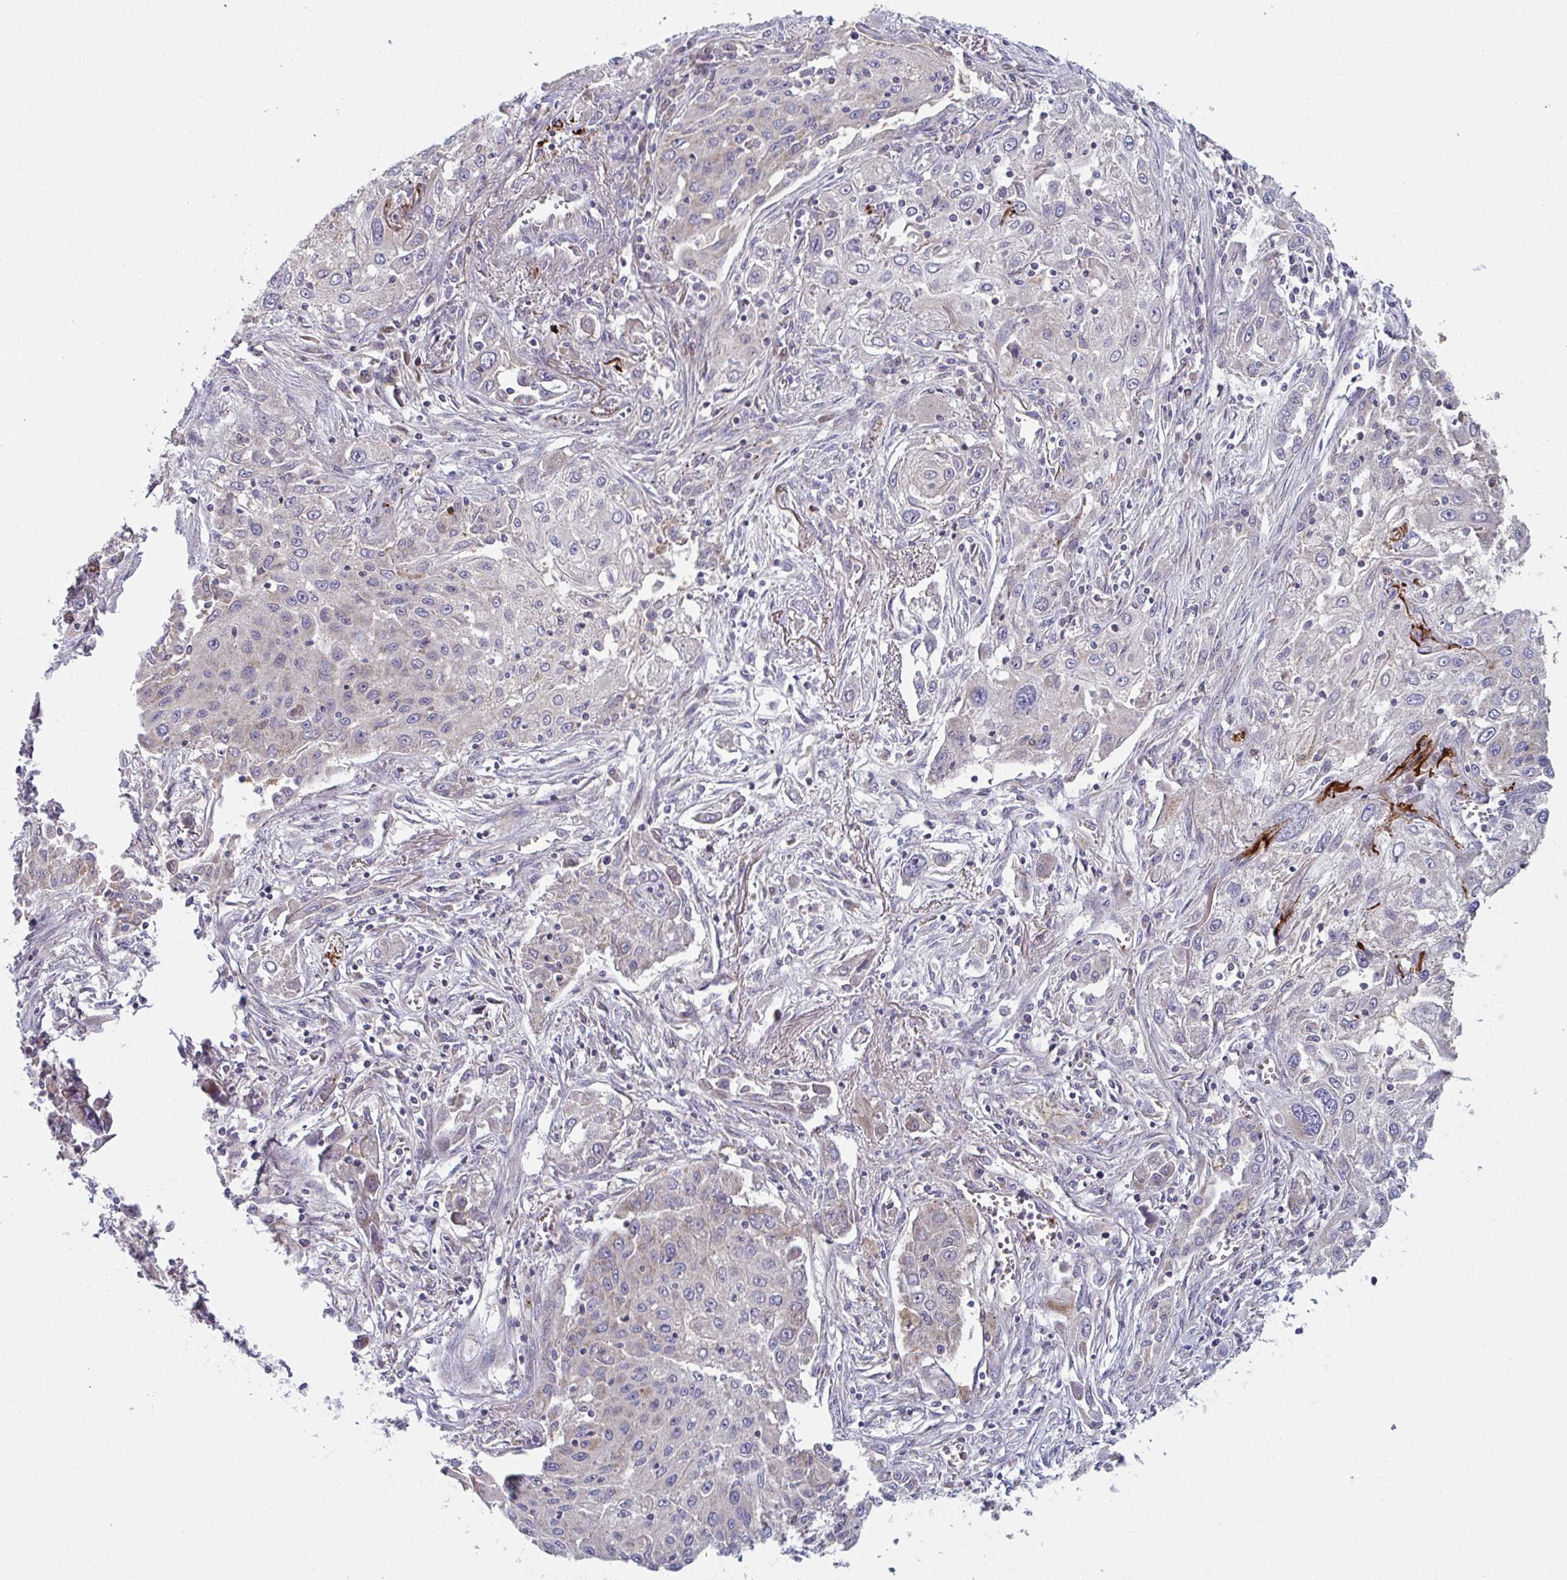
{"staining": {"intensity": "negative", "quantity": "none", "location": "none"}, "tissue": "lung cancer", "cell_type": "Tumor cells", "image_type": "cancer", "snomed": [{"axis": "morphology", "description": "Squamous cell carcinoma, NOS"}, {"axis": "topography", "description": "Lung"}], "caption": "DAB (3,3'-diaminobenzidine) immunohistochemical staining of human squamous cell carcinoma (lung) reveals no significant positivity in tumor cells.", "gene": "MRPS2", "patient": {"sex": "female", "age": 69}}